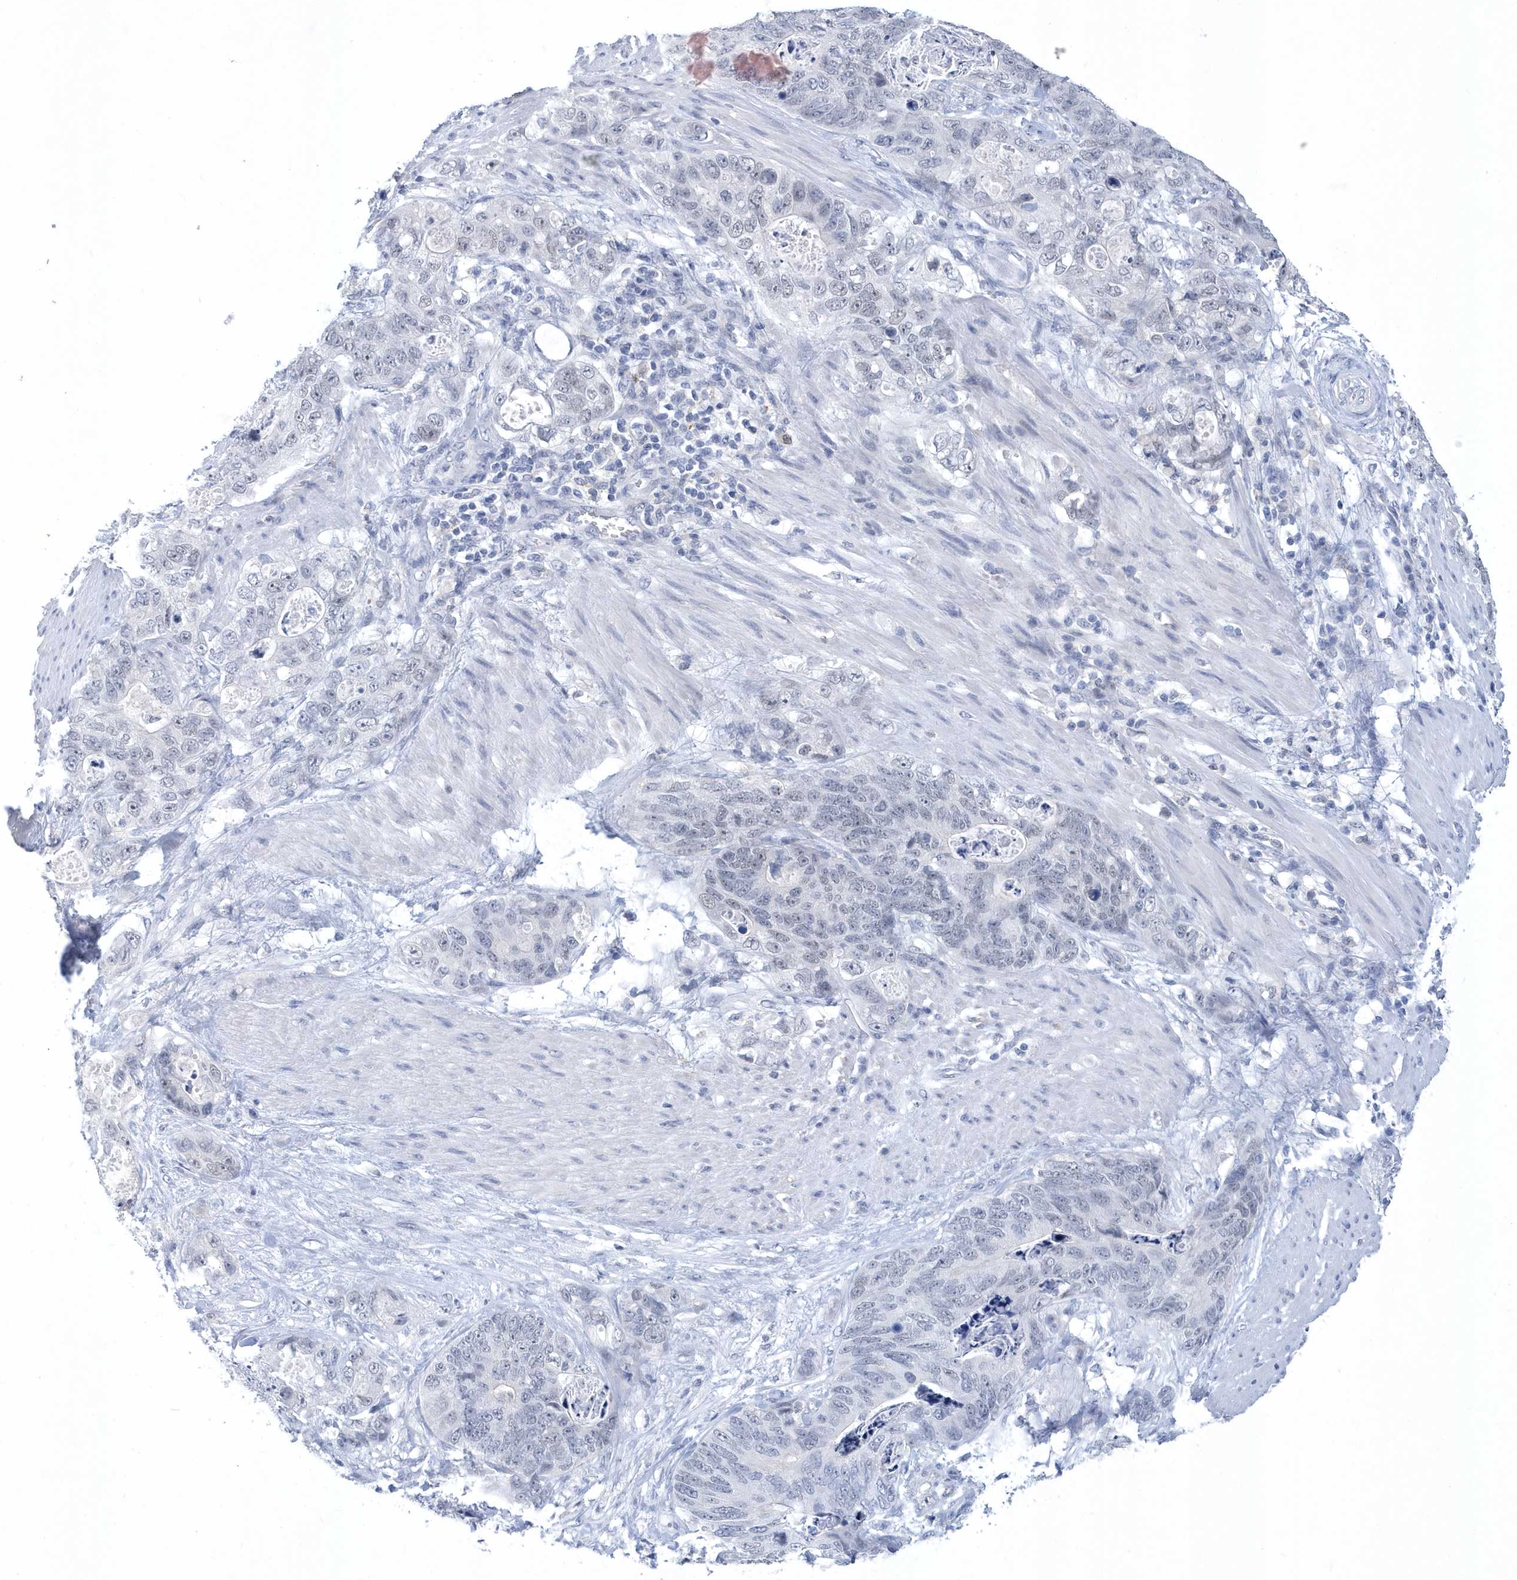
{"staining": {"intensity": "negative", "quantity": "none", "location": "none"}, "tissue": "stomach cancer", "cell_type": "Tumor cells", "image_type": "cancer", "snomed": [{"axis": "morphology", "description": "Normal tissue, NOS"}, {"axis": "morphology", "description": "Adenocarcinoma, NOS"}, {"axis": "topography", "description": "Stomach"}], "caption": "Immunohistochemical staining of human stomach cancer demonstrates no significant positivity in tumor cells.", "gene": "SRGAP3", "patient": {"sex": "female", "age": 89}}